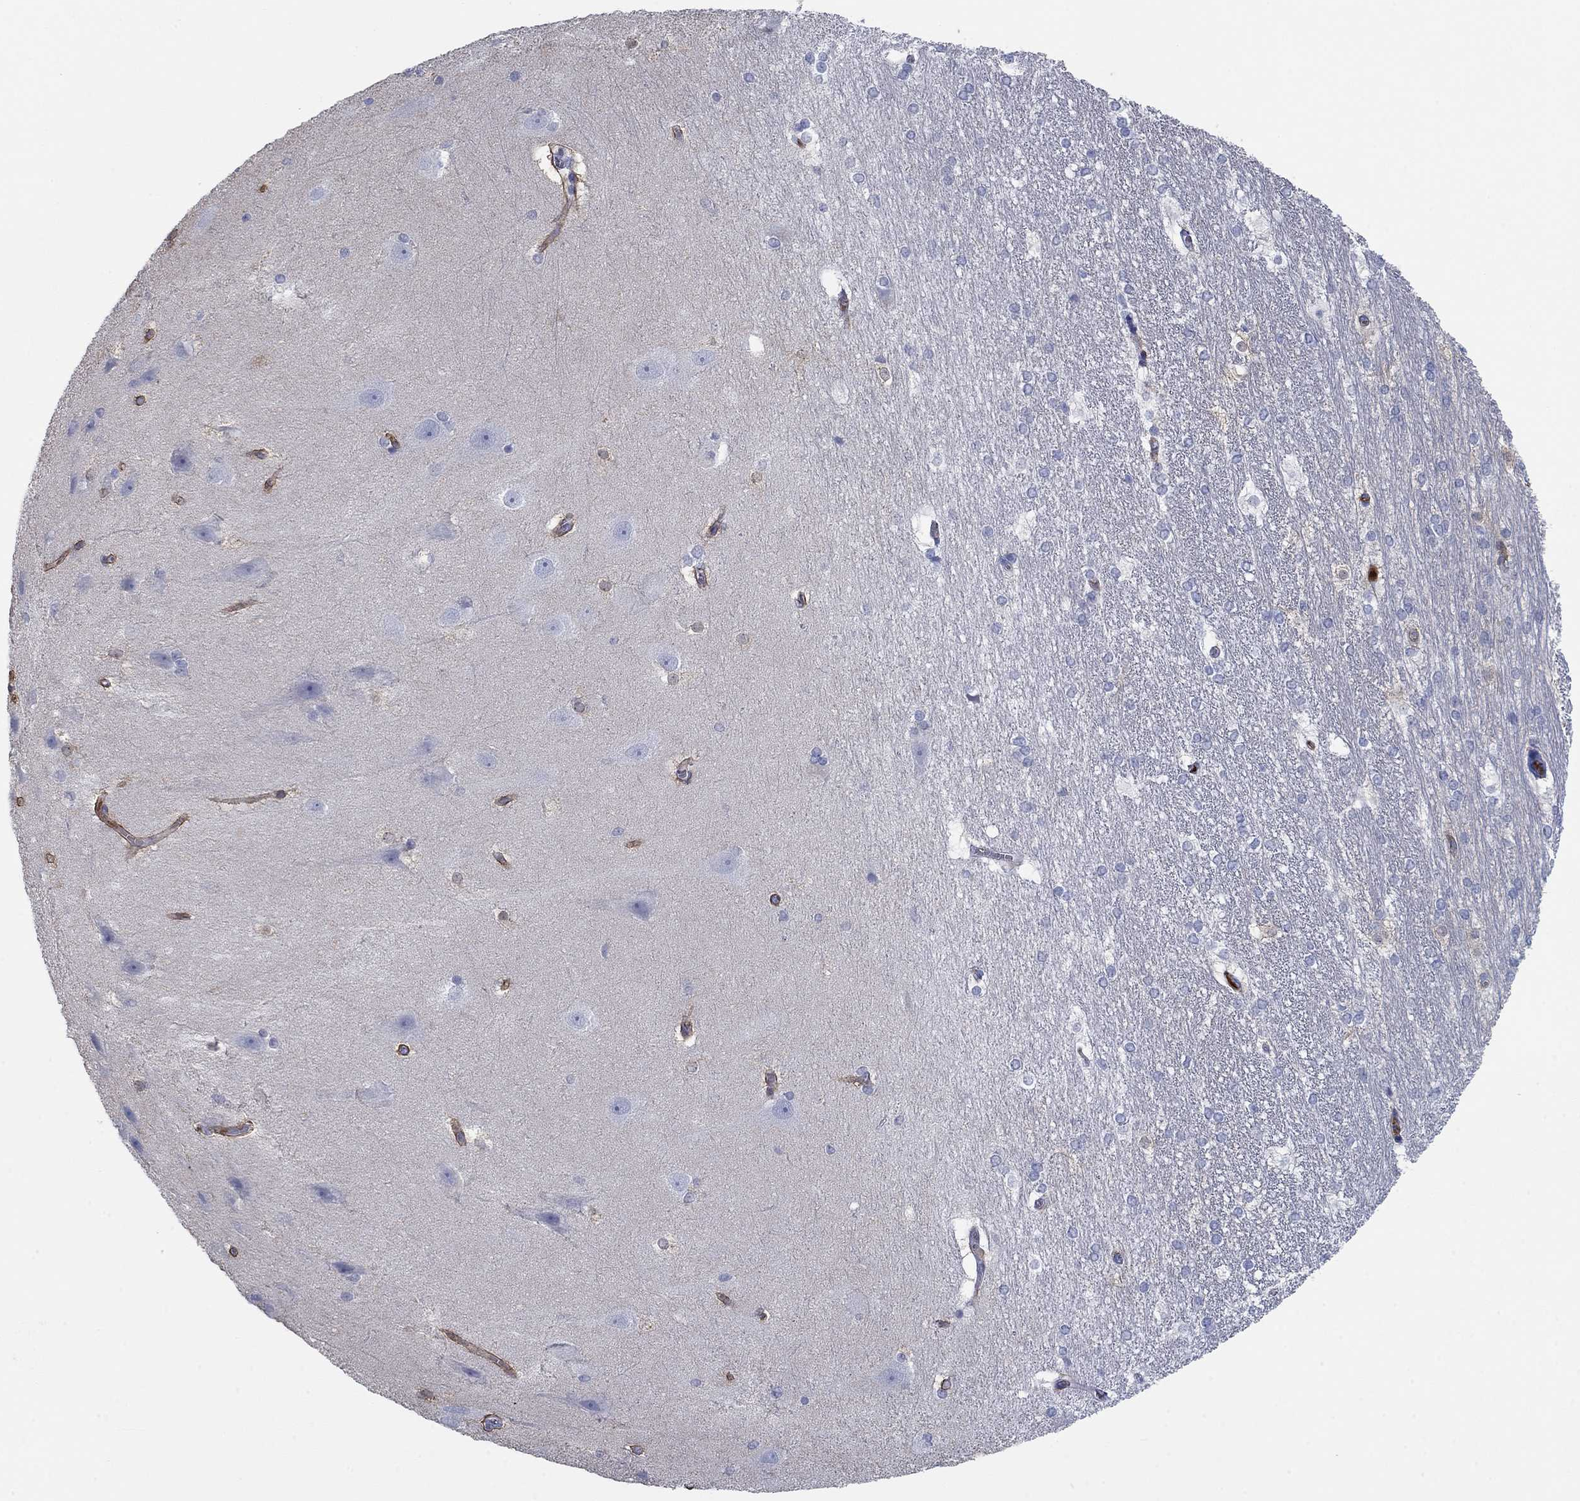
{"staining": {"intensity": "negative", "quantity": "none", "location": "none"}, "tissue": "hippocampus", "cell_type": "Glial cells", "image_type": "normal", "snomed": [{"axis": "morphology", "description": "Normal tissue, NOS"}, {"axis": "topography", "description": "Cerebral cortex"}, {"axis": "topography", "description": "Hippocampus"}], "caption": "High magnification brightfield microscopy of benign hippocampus stained with DAB (3,3'-diaminobenzidine) (brown) and counterstained with hematoxylin (blue): glial cells show no significant staining. (Brightfield microscopy of DAB (3,3'-diaminobenzidine) immunohistochemistry (IHC) at high magnification).", "gene": "APOC3", "patient": {"sex": "female", "age": 19}}